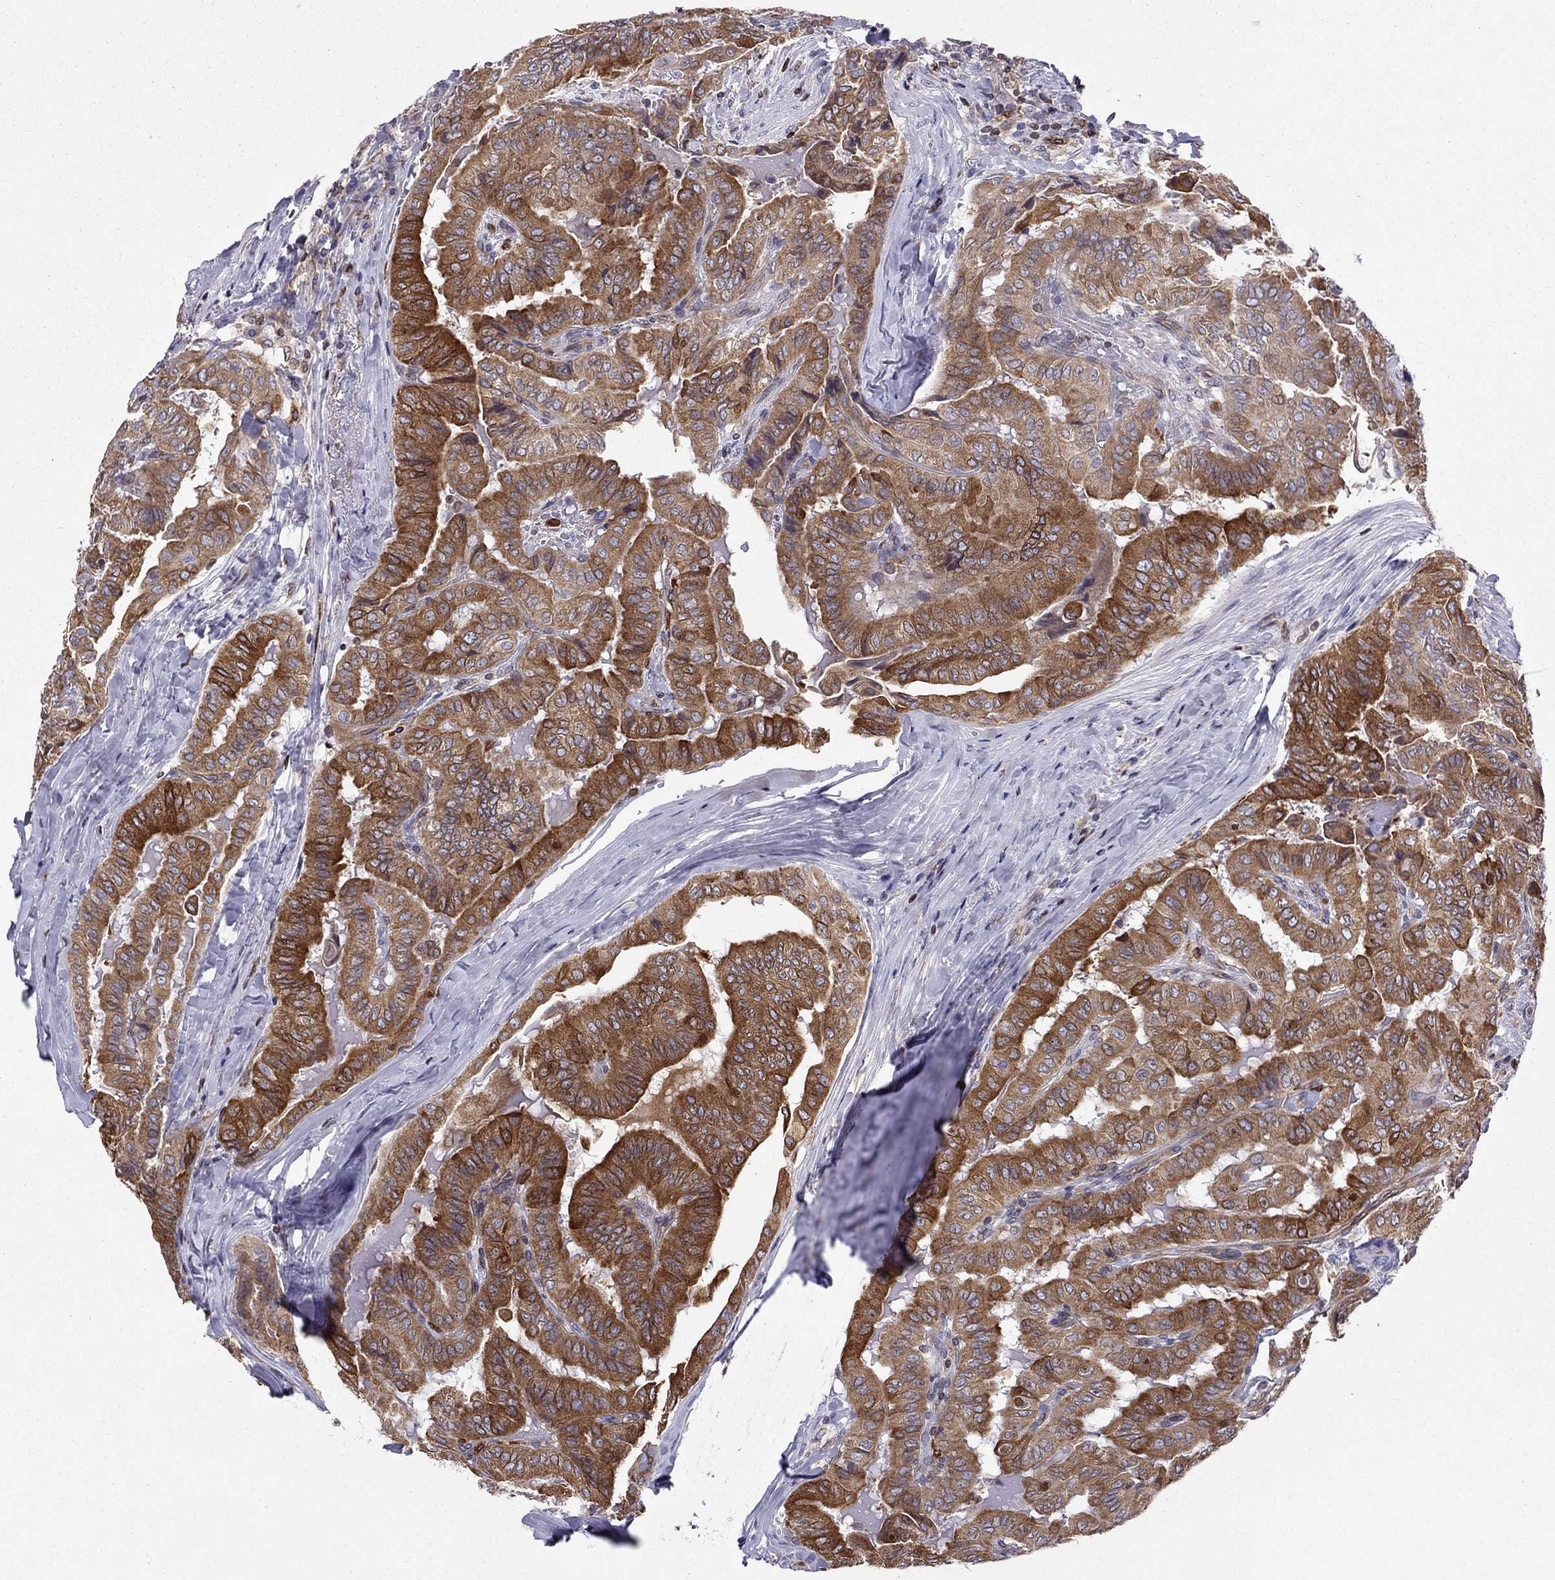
{"staining": {"intensity": "strong", "quantity": "<25%", "location": "cytoplasmic/membranous"}, "tissue": "thyroid cancer", "cell_type": "Tumor cells", "image_type": "cancer", "snomed": [{"axis": "morphology", "description": "Papillary adenocarcinoma, NOS"}, {"axis": "topography", "description": "Thyroid gland"}], "caption": "A brown stain highlights strong cytoplasmic/membranous expression of a protein in thyroid papillary adenocarcinoma tumor cells.", "gene": "GNAL", "patient": {"sex": "female", "age": 68}}